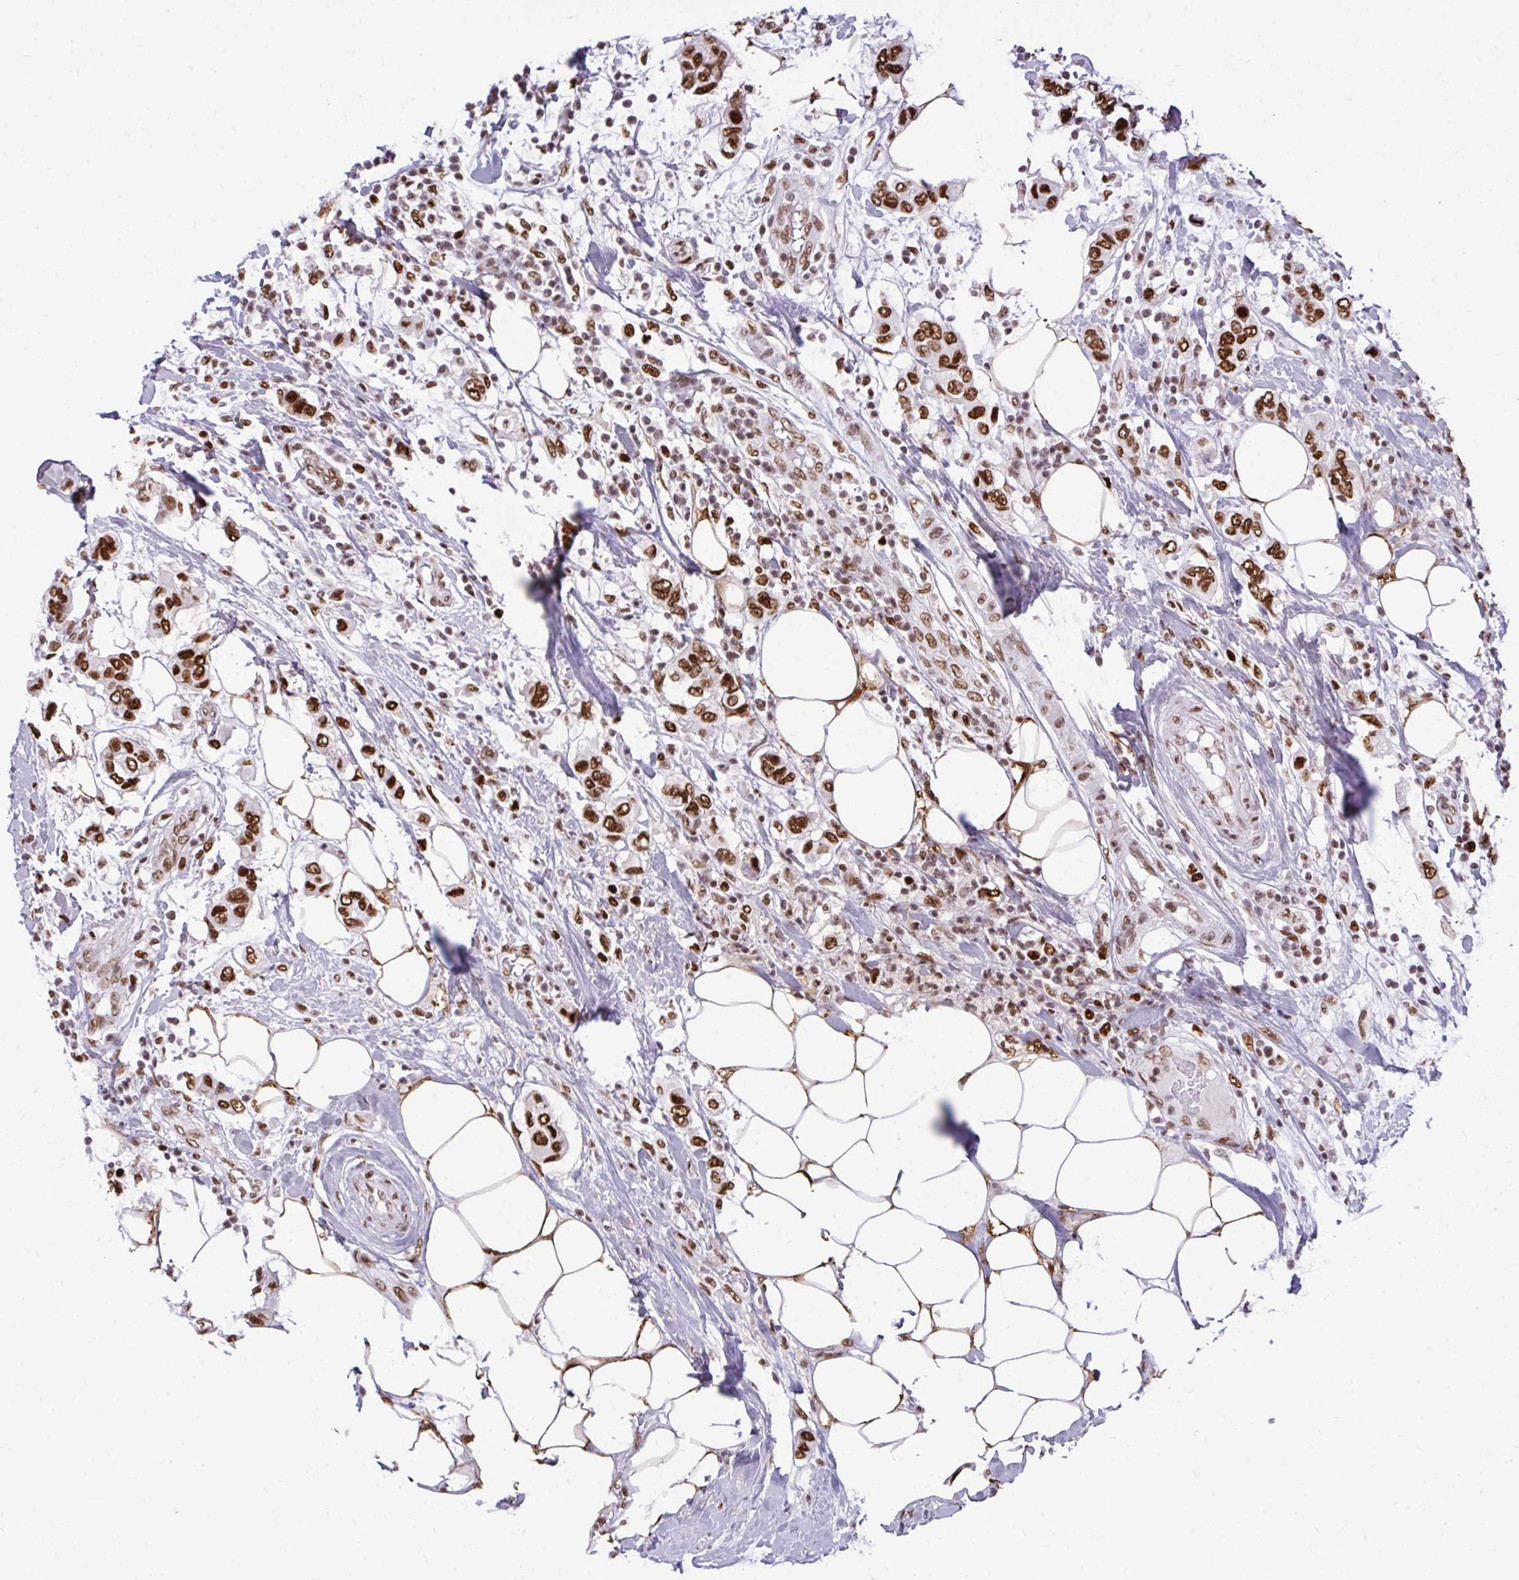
{"staining": {"intensity": "strong", "quantity": ">75%", "location": "nuclear"}, "tissue": "breast cancer", "cell_type": "Tumor cells", "image_type": "cancer", "snomed": [{"axis": "morphology", "description": "Lobular carcinoma"}, {"axis": "topography", "description": "Breast"}], "caption": "There is high levels of strong nuclear staining in tumor cells of lobular carcinoma (breast), as demonstrated by immunohistochemical staining (brown color).", "gene": "CDYL", "patient": {"sex": "female", "age": 51}}